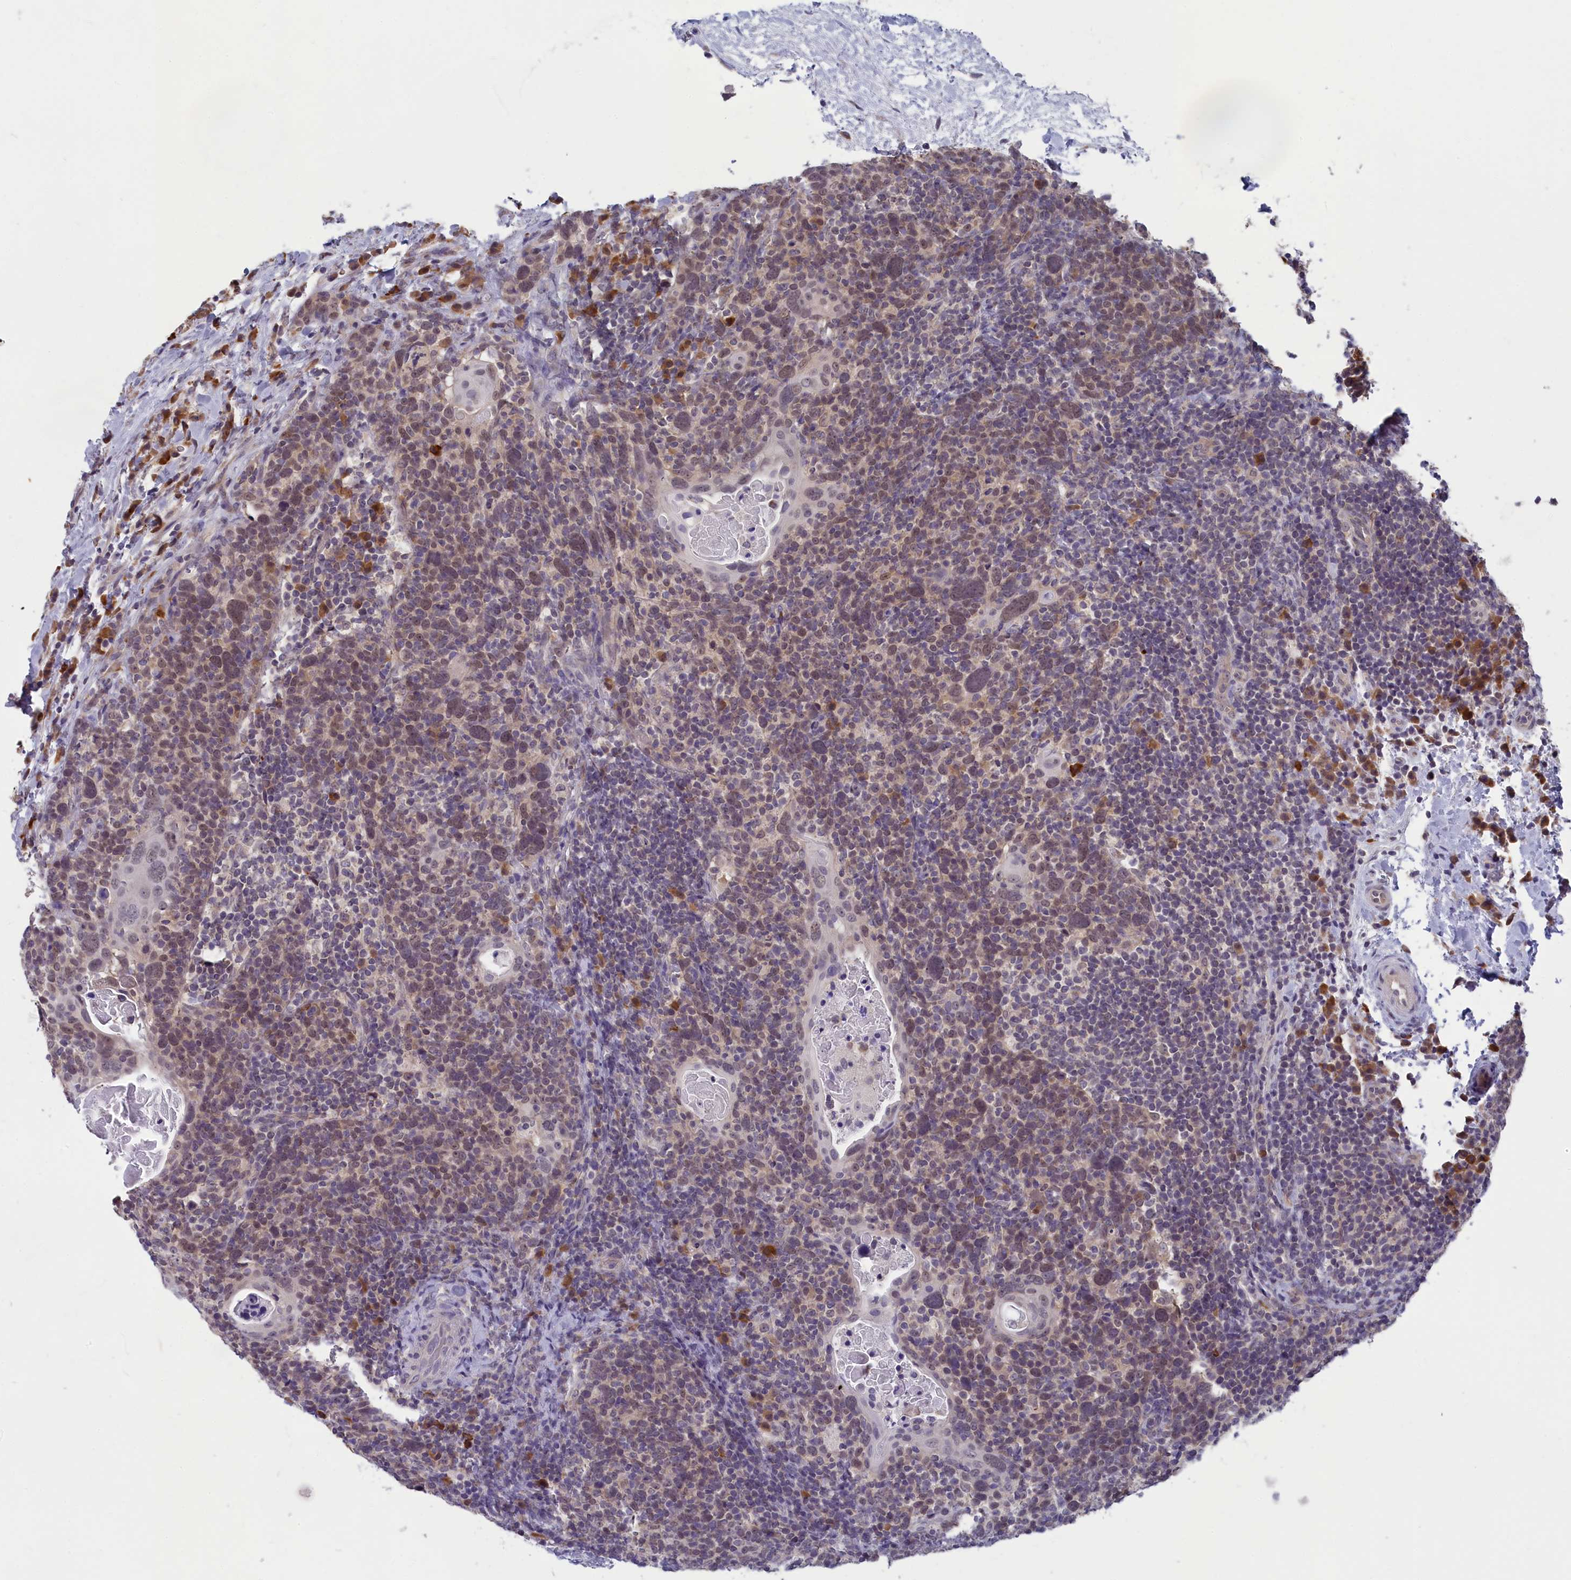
{"staining": {"intensity": "weak", "quantity": "<25%", "location": "cytoplasmic/membranous"}, "tissue": "head and neck cancer", "cell_type": "Tumor cells", "image_type": "cancer", "snomed": [{"axis": "morphology", "description": "Squamous cell carcinoma, NOS"}, {"axis": "morphology", "description": "Squamous cell carcinoma, metastatic, NOS"}, {"axis": "topography", "description": "Lymph node"}, {"axis": "topography", "description": "Head-Neck"}], "caption": "Head and neck cancer (metastatic squamous cell carcinoma) was stained to show a protein in brown. There is no significant positivity in tumor cells. Brightfield microscopy of IHC stained with DAB (3,3'-diaminobenzidine) (brown) and hematoxylin (blue), captured at high magnification.", "gene": "MRI1", "patient": {"sex": "male", "age": 62}}